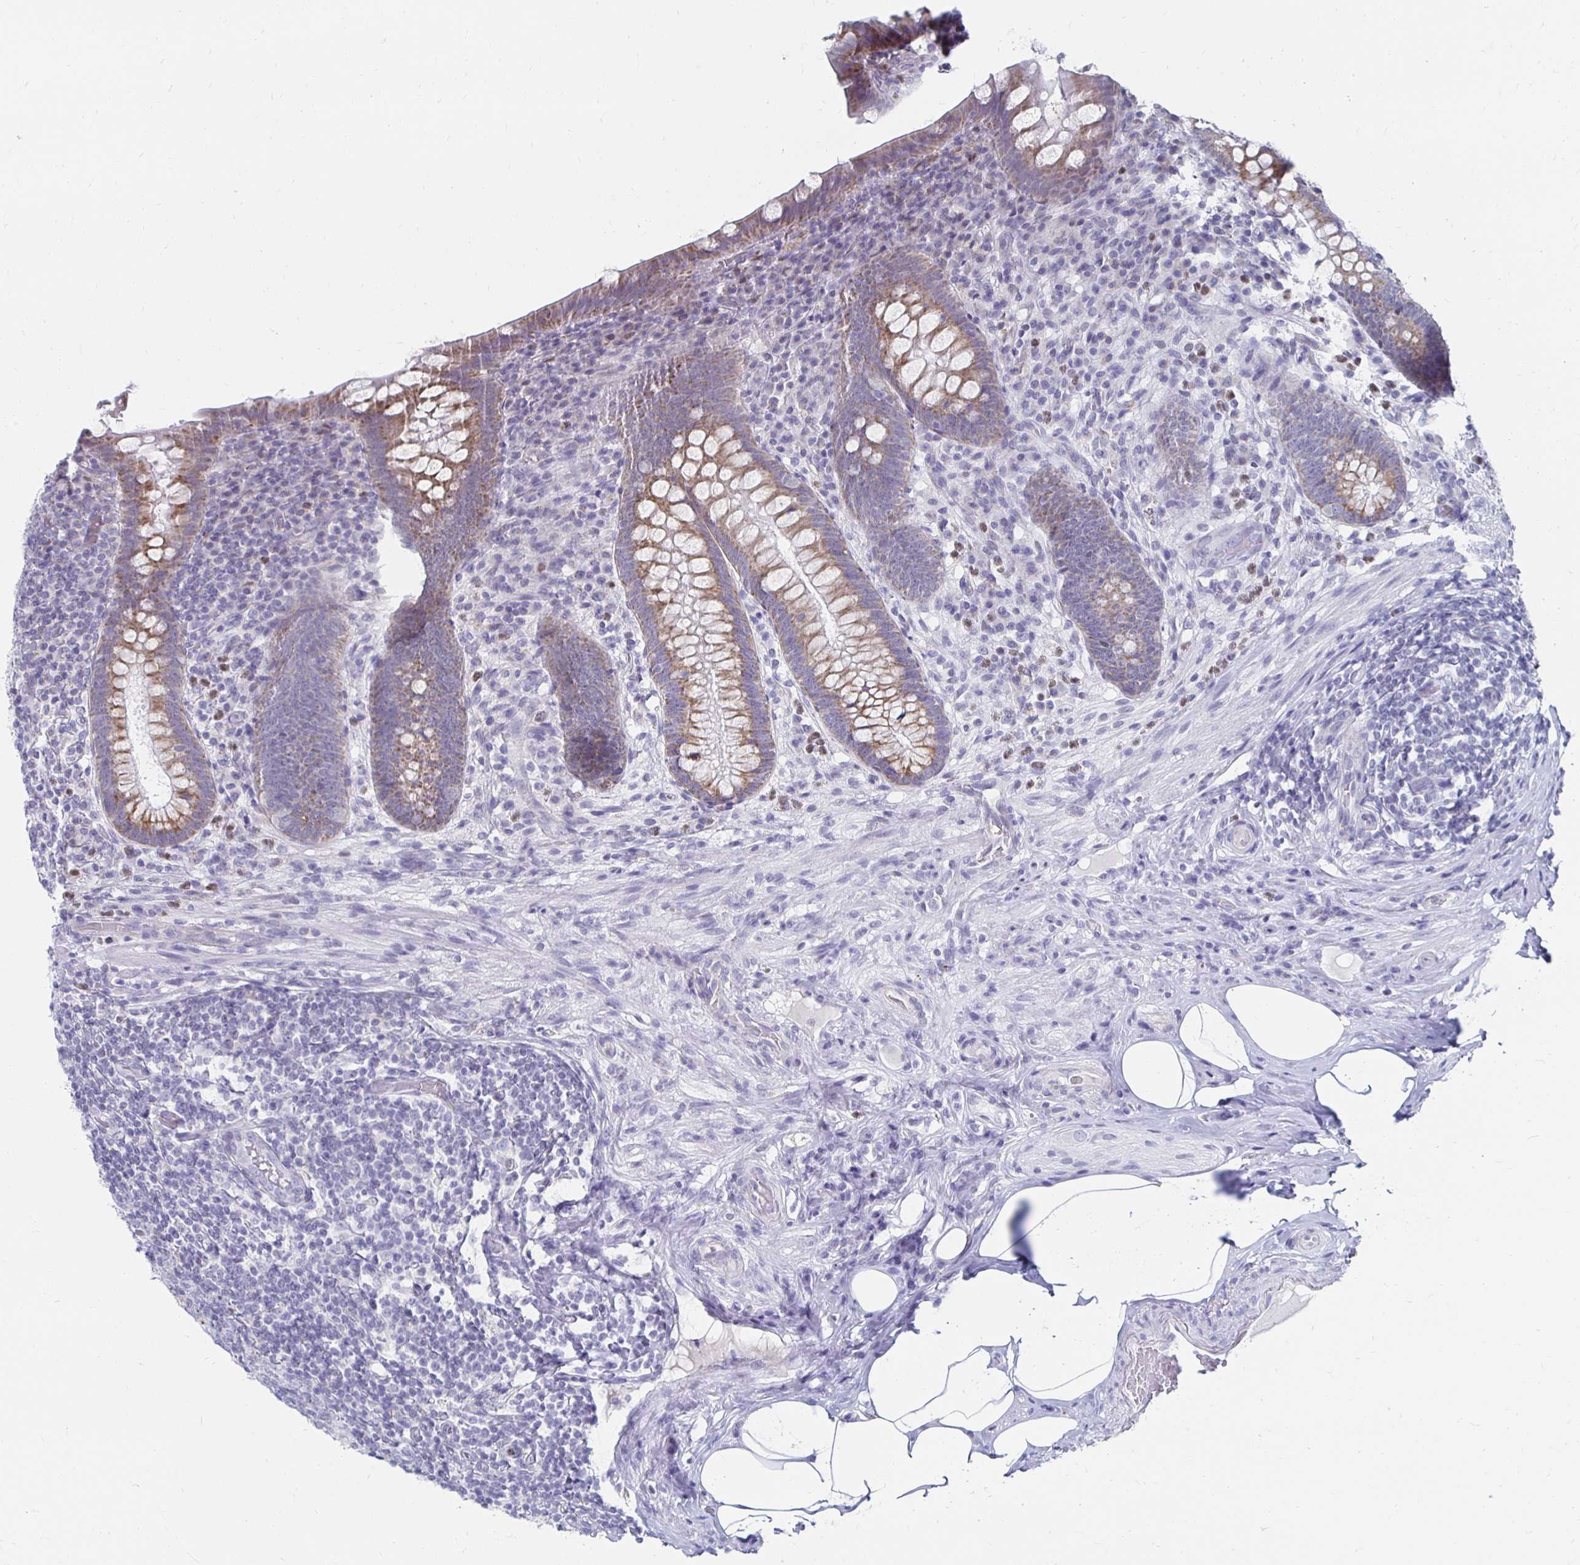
{"staining": {"intensity": "moderate", "quantity": ">75%", "location": "cytoplasmic/membranous"}, "tissue": "appendix", "cell_type": "Glandular cells", "image_type": "normal", "snomed": [{"axis": "morphology", "description": "Normal tissue, NOS"}, {"axis": "topography", "description": "Appendix"}], "caption": "A brown stain highlights moderate cytoplasmic/membranous expression of a protein in glandular cells of normal human appendix. The protein of interest is stained brown, and the nuclei are stained in blue (DAB IHC with brightfield microscopy, high magnification).", "gene": "NOCT", "patient": {"sex": "male", "age": 71}}